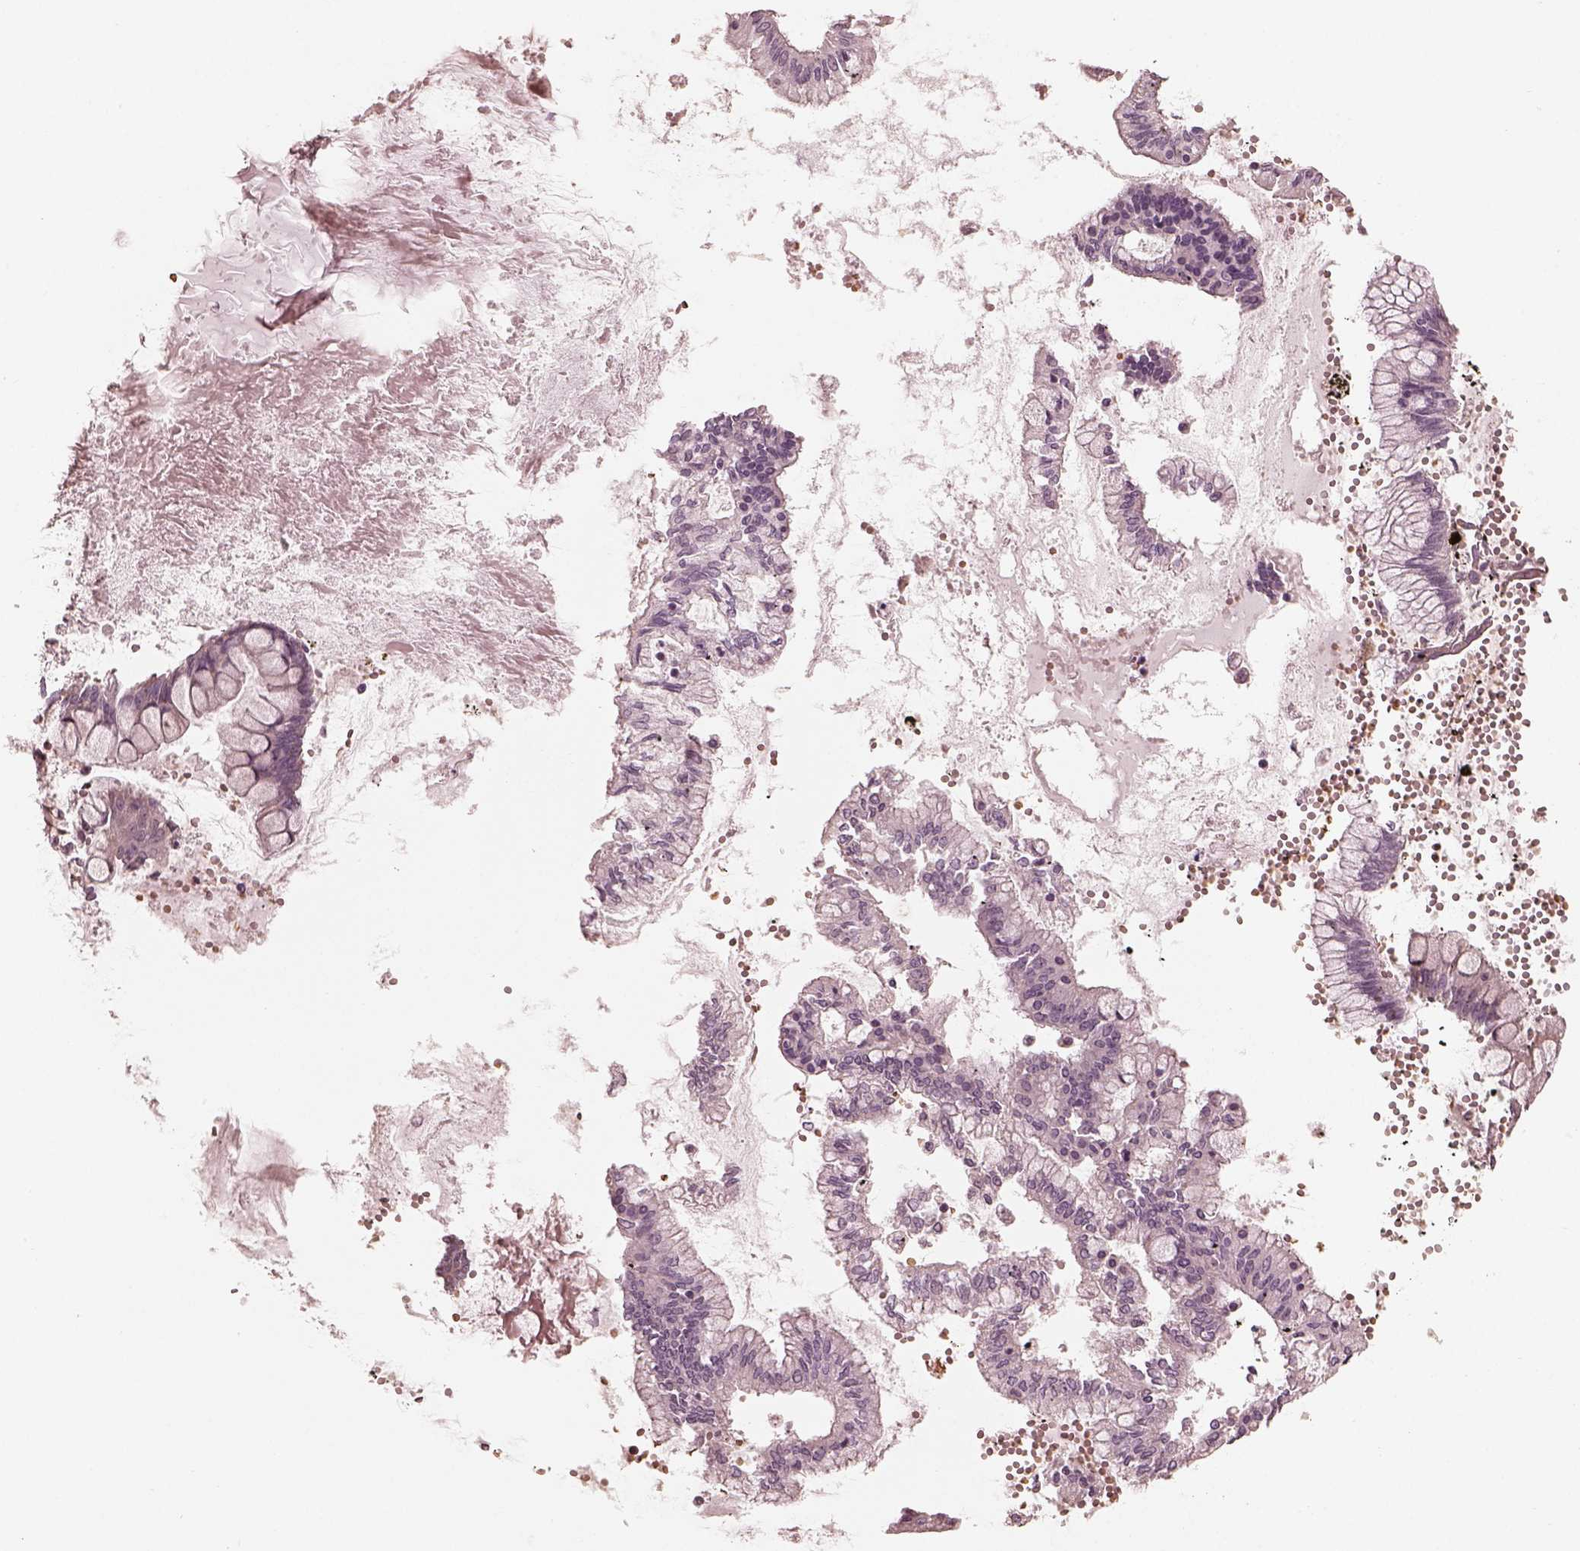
{"staining": {"intensity": "negative", "quantity": "none", "location": "none"}, "tissue": "ovarian cancer", "cell_type": "Tumor cells", "image_type": "cancer", "snomed": [{"axis": "morphology", "description": "Cystadenocarcinoma, mucinous, NOS"}, {"axis": "topography", "description": "Ovary"}], "caption": "DAB (3,3'-diaminobenzidine) immunohistochemical staining of human mucinous cystadenocarcinoma (ovarian) exhibits no significant positivity in tumor cells.", "gene": "ANKLE1", "patient": {"sex": "female", "age": 67}}